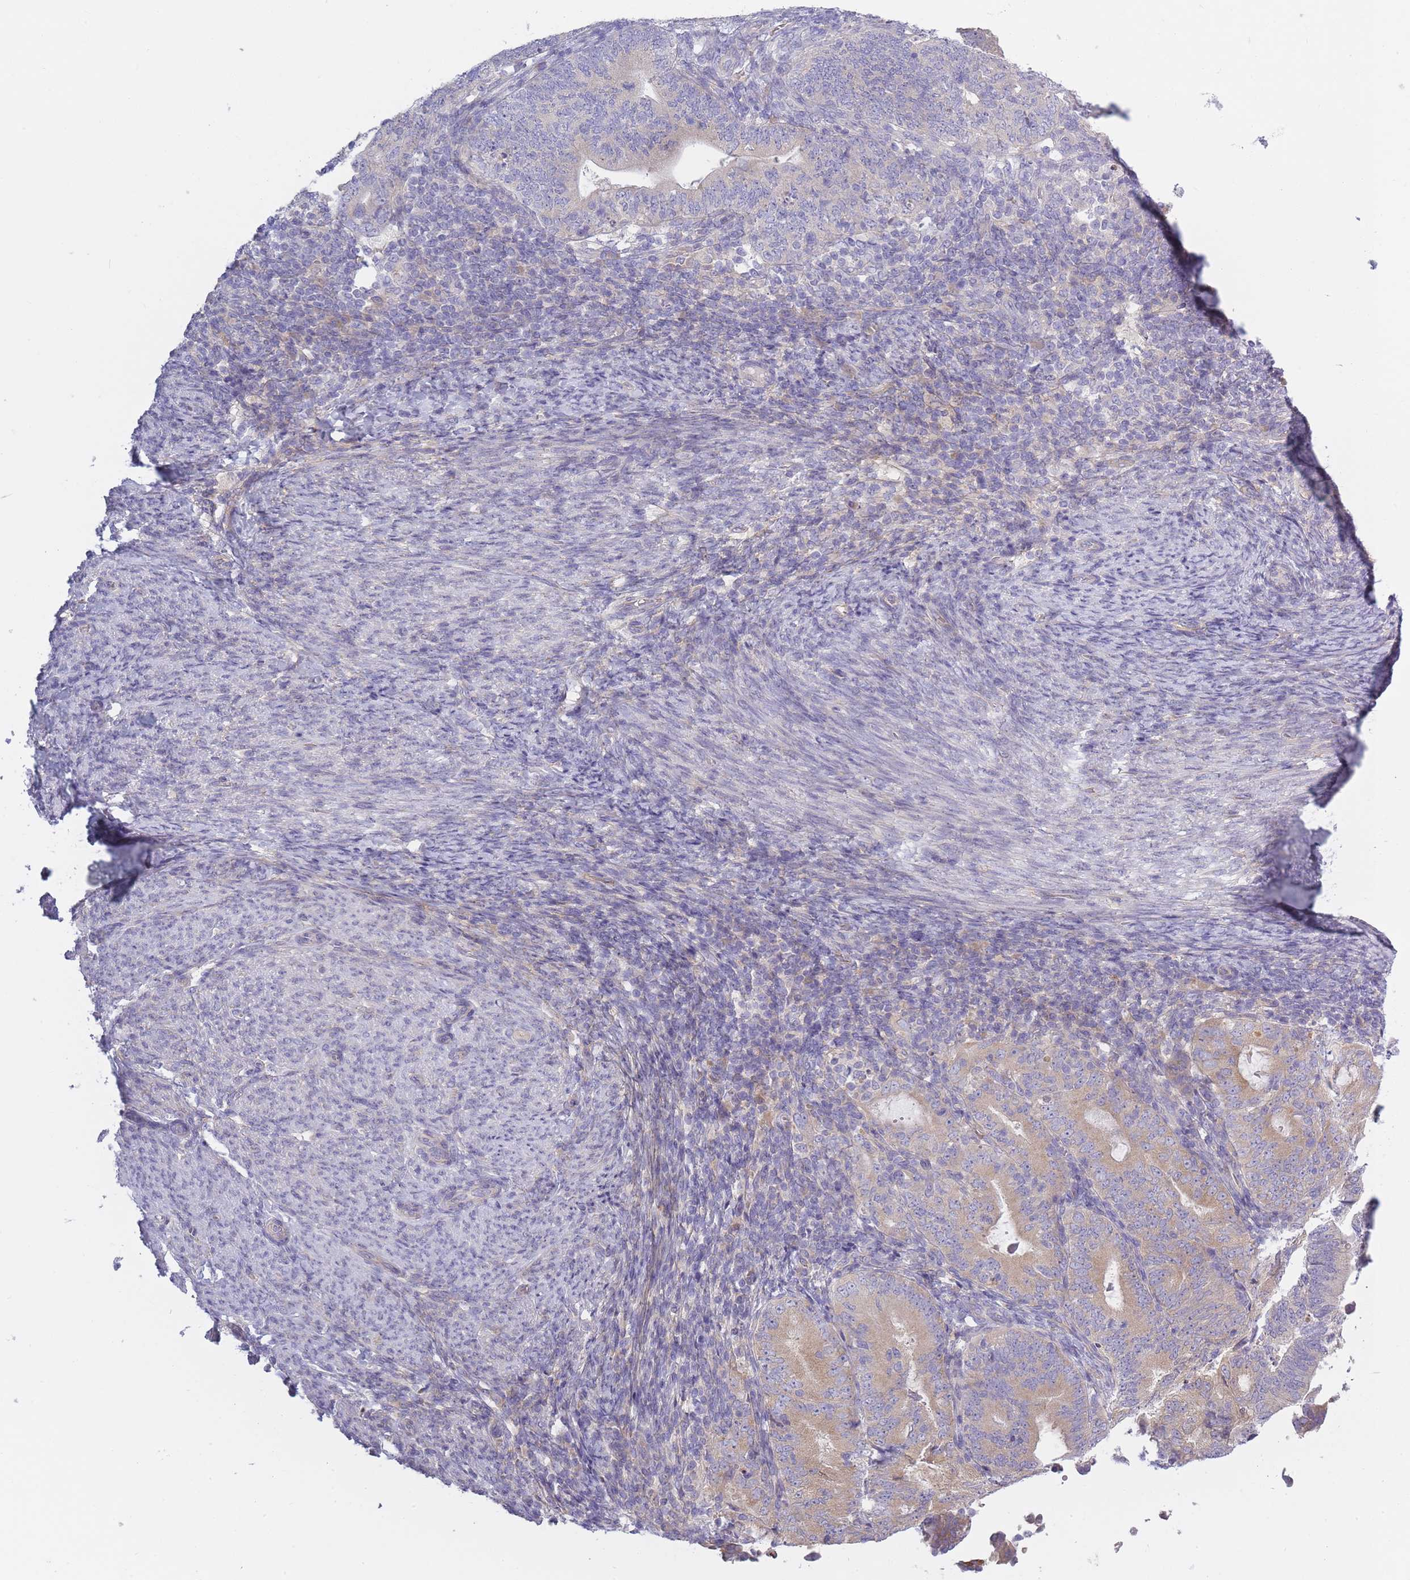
{"staining": {"intensity": "weak", "quantity": "25%-75%", "location": "cytoplasmic/membranous"}, "tissue": "endometrial cancer", "cell_type": "Tumor cells", "image_type": "cancer", "snomed": [{"axis": "morphology", "description": "Adenocarcinoma, NOS"}, {"axis": "topography", "description": "Endometrium"}], "caption": "Protein expression analysis of human endometrial adenocarcinoma reveals weak cytoplasmic/membranous staining in approximately 25%-75% of tumor cells.", "gene": "AP3M2", "patient": {"sex": "female", "age": 70}}